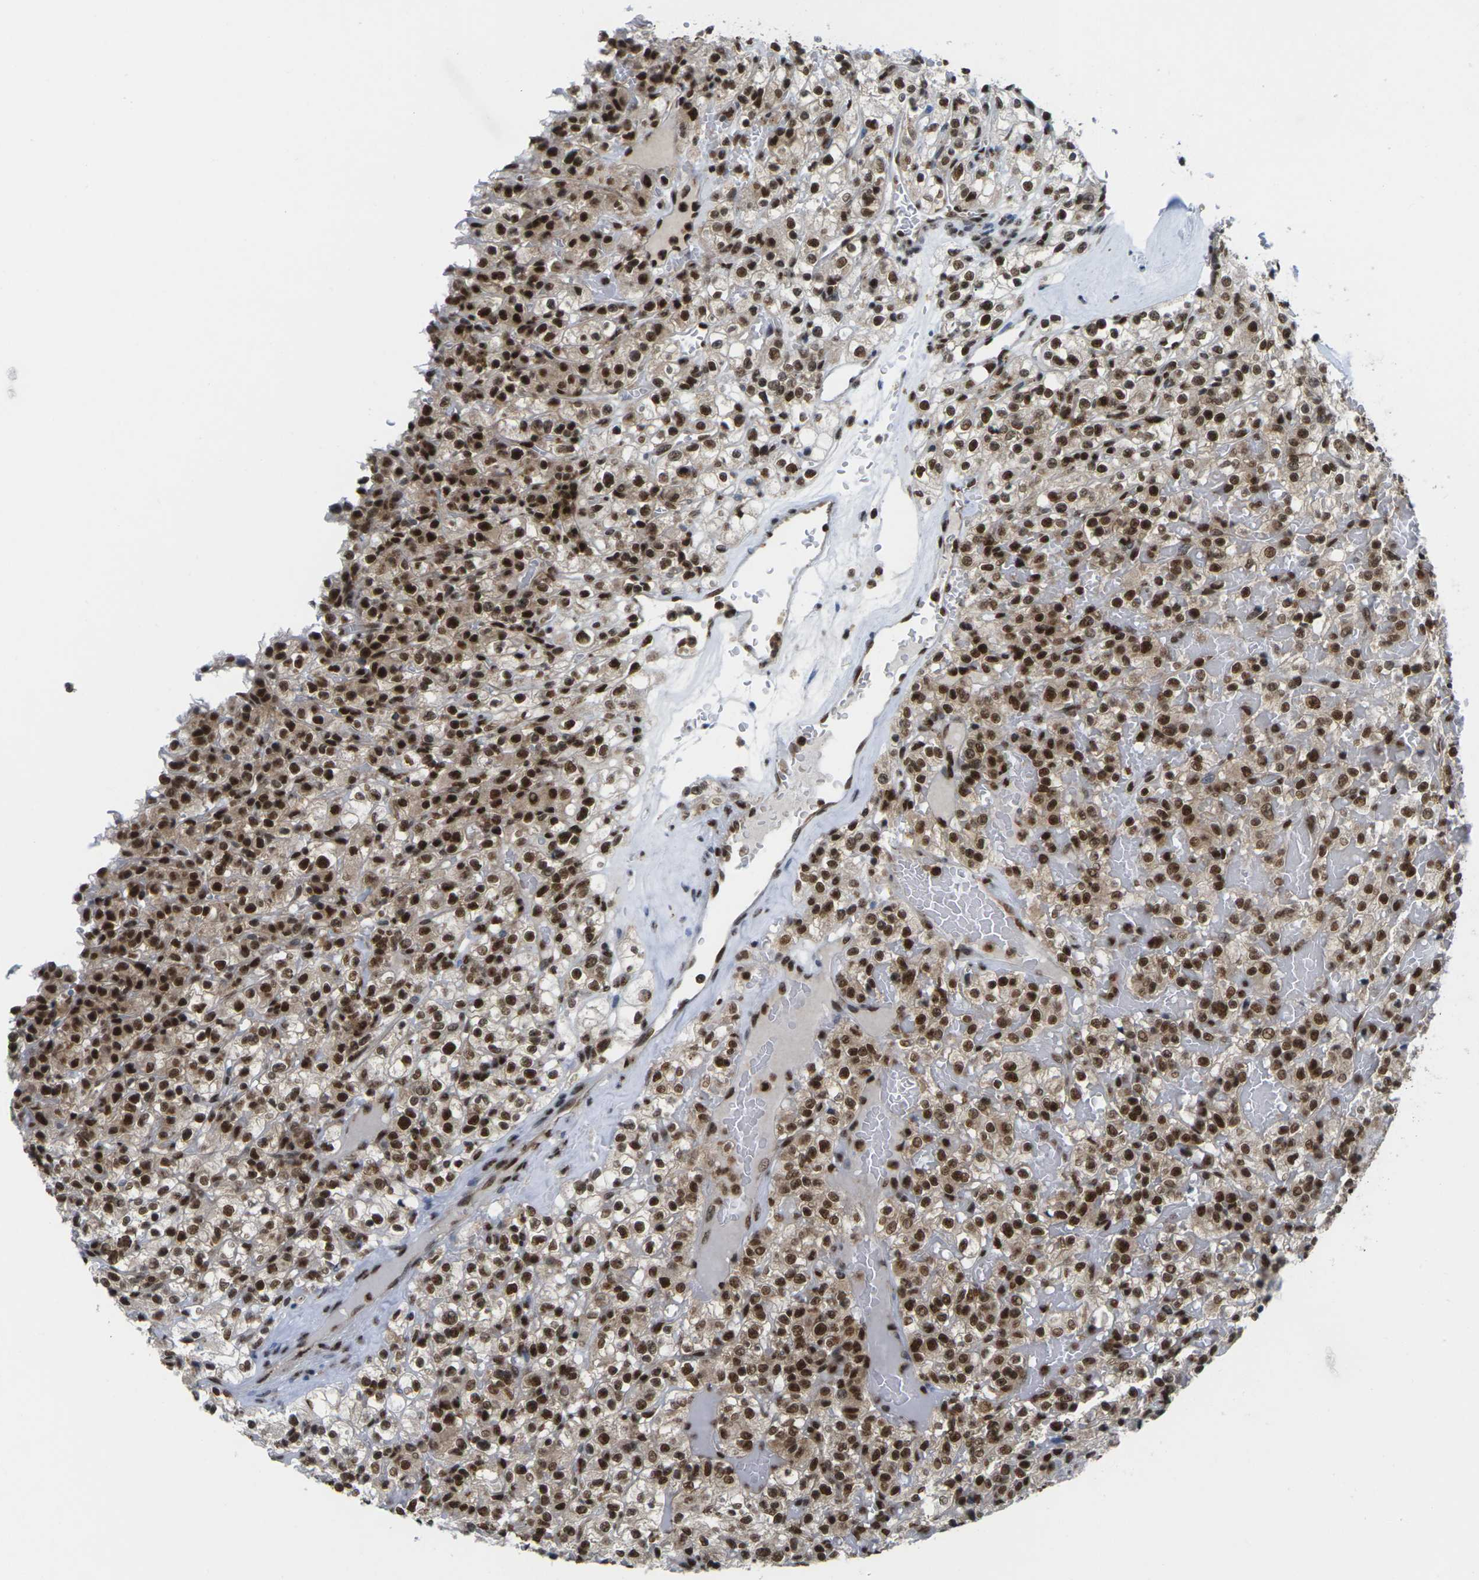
{"staining": {"intensity": "strong", "quantity": ">75%", "location": "nuclear"}, "tissue": "renal cancer", "cell_type": "Tumor cells", "image_type": "cancer", "snomed": [{"axis": "morphology", "description": "Normal tissue, NOS"}, {"axis": "morphology", "description": "Adenocarcinoma, NOS"}, {"axis": "topography", "description": "Kidney"}], "caption": "Tumor cells show high levels of strong nuclear staining in about >75% of cells in human renal cancer (adenocarcinoma). (IHC, brightfield microscopy, high magnification).", "gene": "MAGOH", "patient": {"sex": "female", "age": 72}}